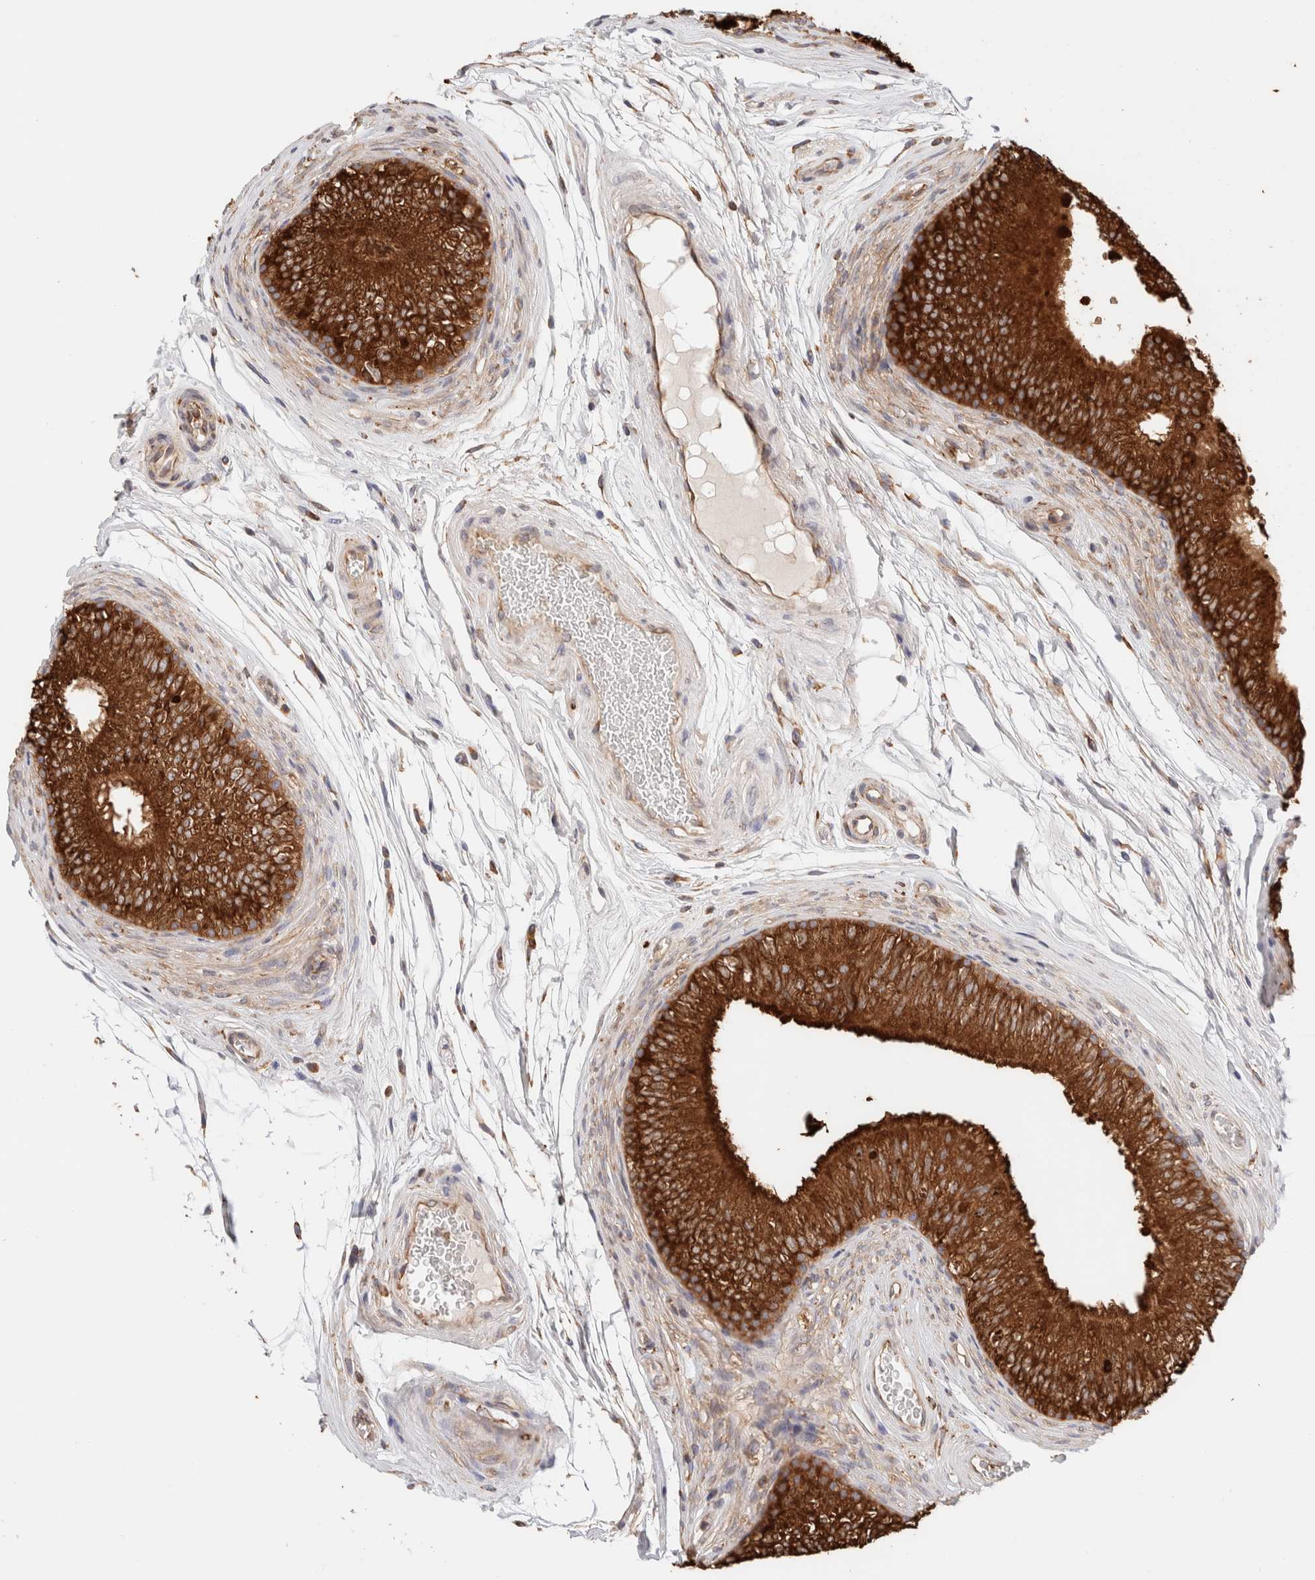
{"staining": {"intensity": "strong", "quantity": ">75%", "location": "cytoplasmic/membranous"}, "tissue": "epididymis", "cell_type": "Glandular cells", "image_type": "normal", "snomed": [{"axis": "morphology", "description": "Normal tissue, NOS"}, {"axis": "topography", "description": "Epididymis"}], "caption": "Immunohistochemical staining of unremarkable epididymis shows strong cytoplasmic/membranous protein positivity in about >75% of glandular cells.", "gene": "FER", "patient": {"sex": "male", "age": 36}}